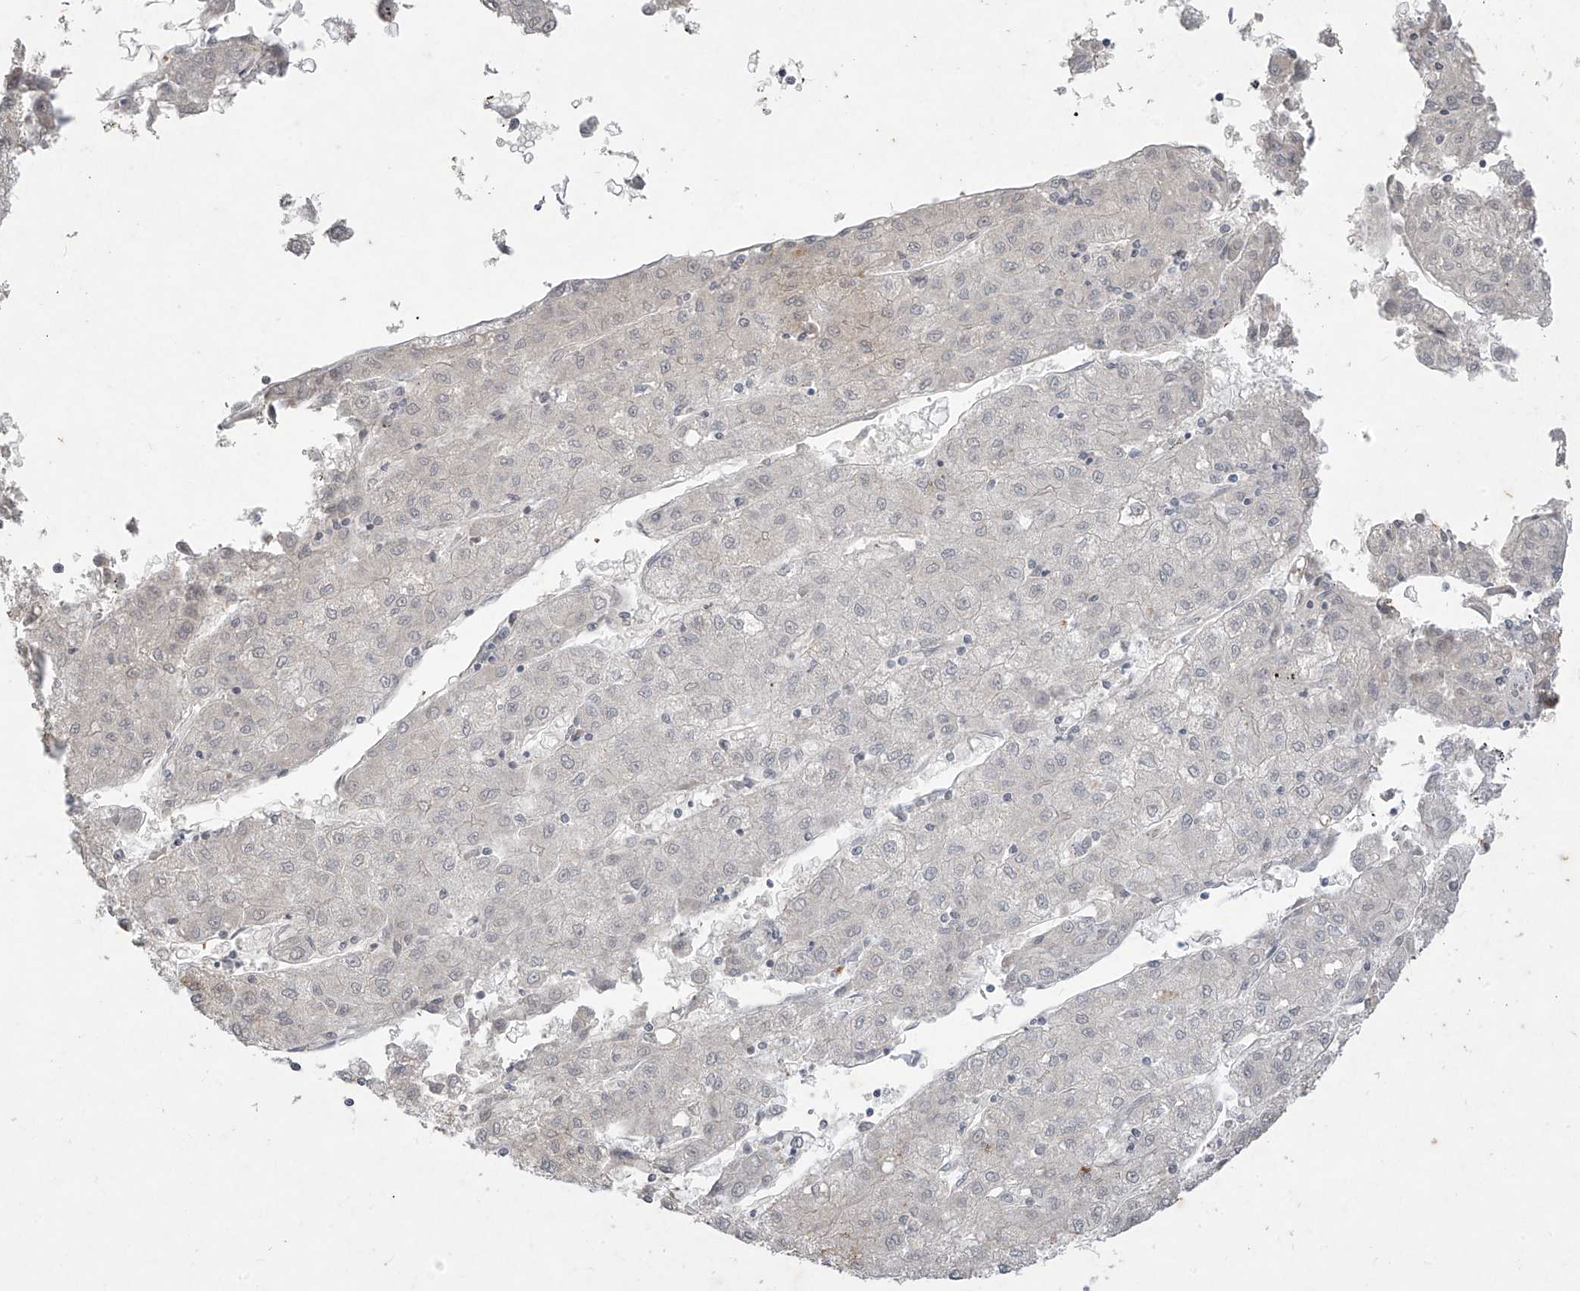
{"staining": {"intensity": "negative", "quantity": "none", "location": "none"}, "tissue": "liver cancer", "cell_type": "Tumor cells", "image_type": "cancer", "snomed": [{"axis": "morphology", "description": "Carcinoma, Hepatocellular, NOS"}, {"axis": "topography", "description": "Liver"}], "caption": "IHC histopathology image of human hepatocellular carcinoma (liver) stained for a protein (brown), which demonstrates no expression in tumor cells.", "gene": "DGKQ", "patient": {"sex": "male", "age": 72}}